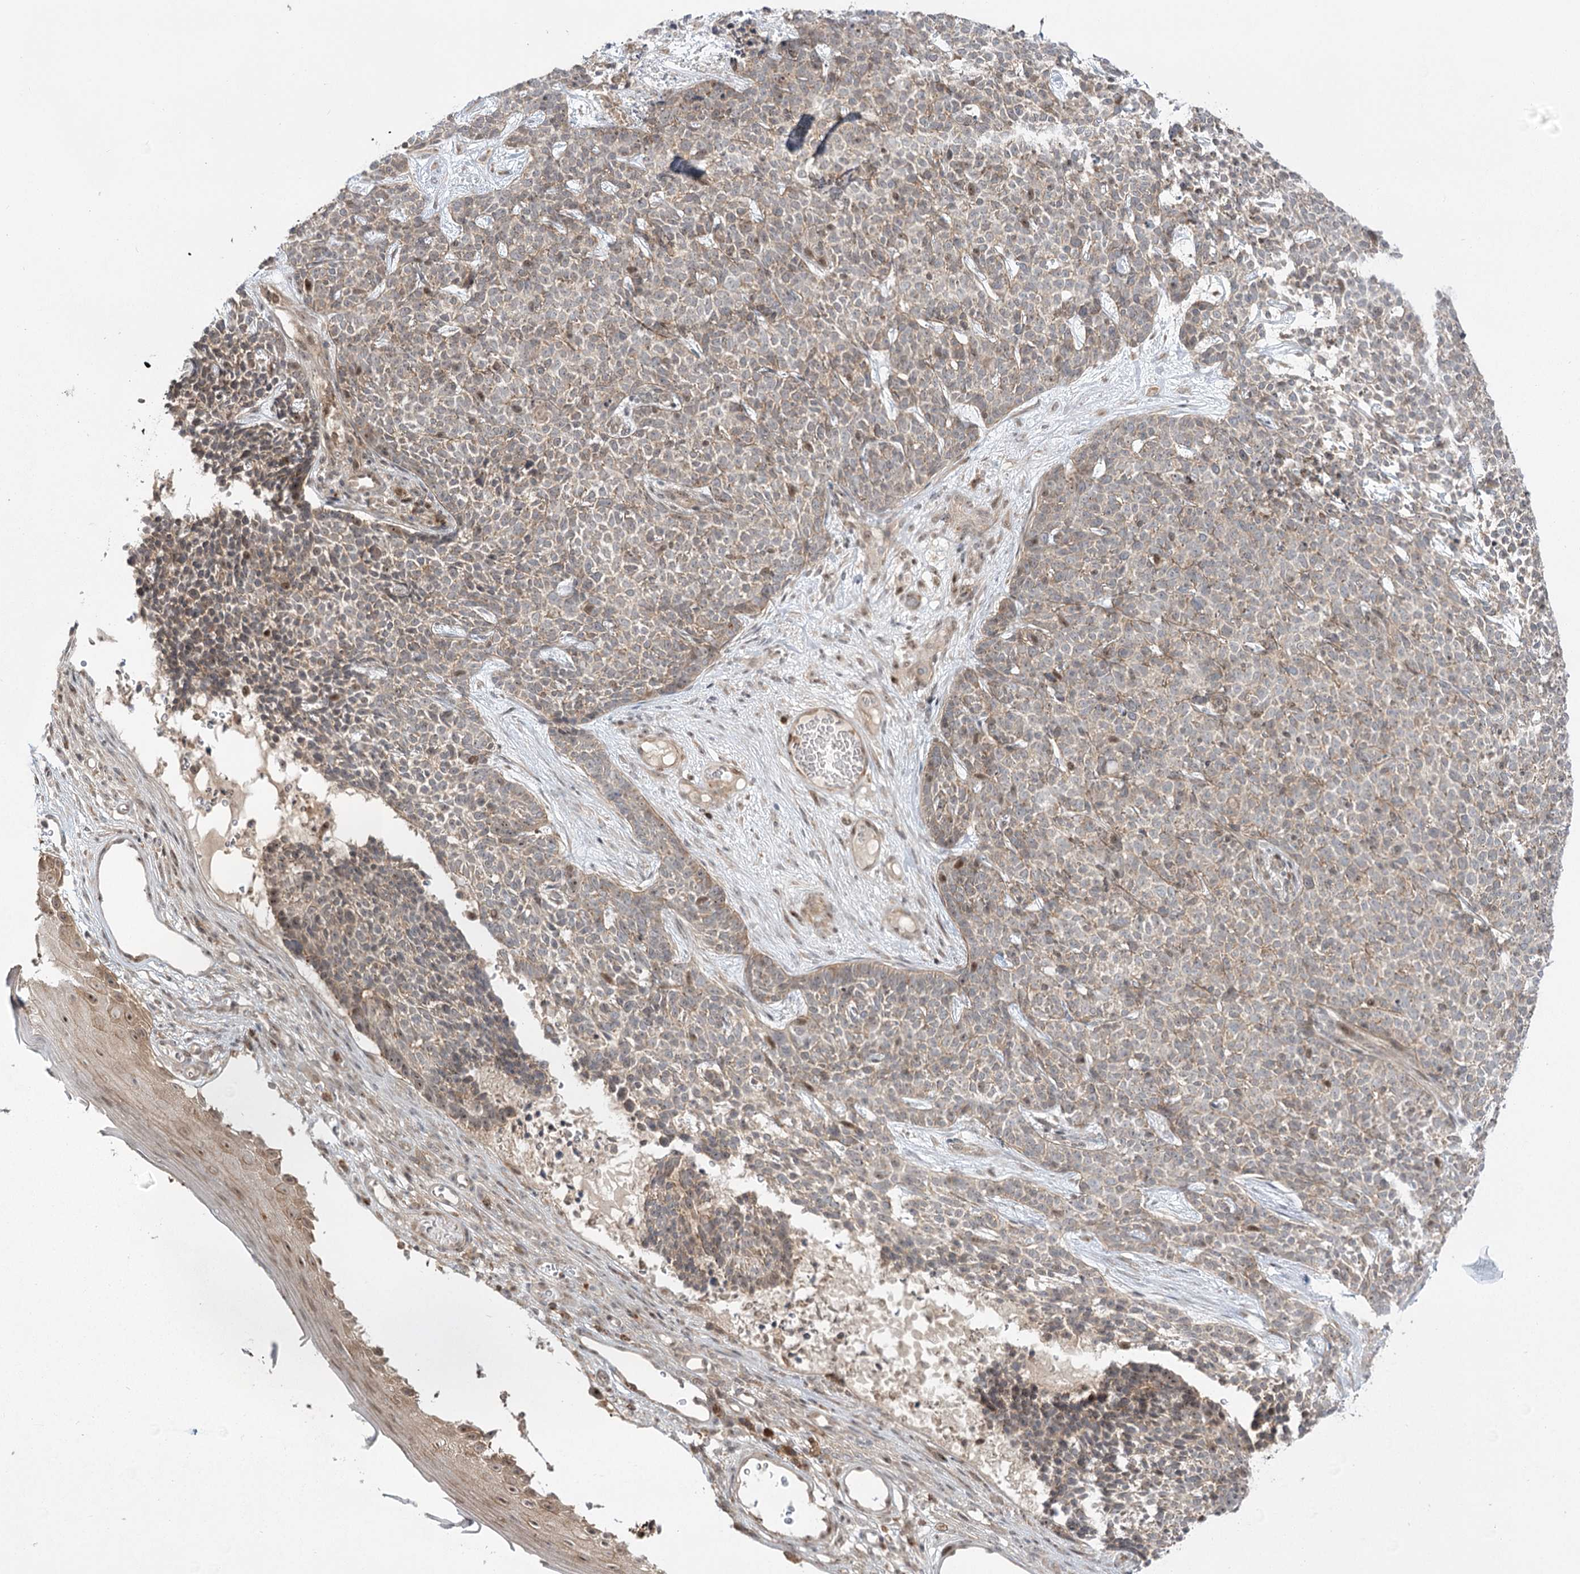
{"staining": {"intensity": "weak", "quantity": "<25%", "location": "cytoplasmic/membranous"}, "tissue": "skin cancer", "cell_type": "Tumor cells", "image_type": "cancer", "snomed": [{"axis": "morphology", "description": "Basal cell carcinoma"}, {"axis": "topography", "description": "Skin"}], "caption": "Immunohistochemical staining of skin cancer exhibits no significant staining in tumor cells.", "gene": "SYTL1", "patient": {"sex": "female", "age": 84}}